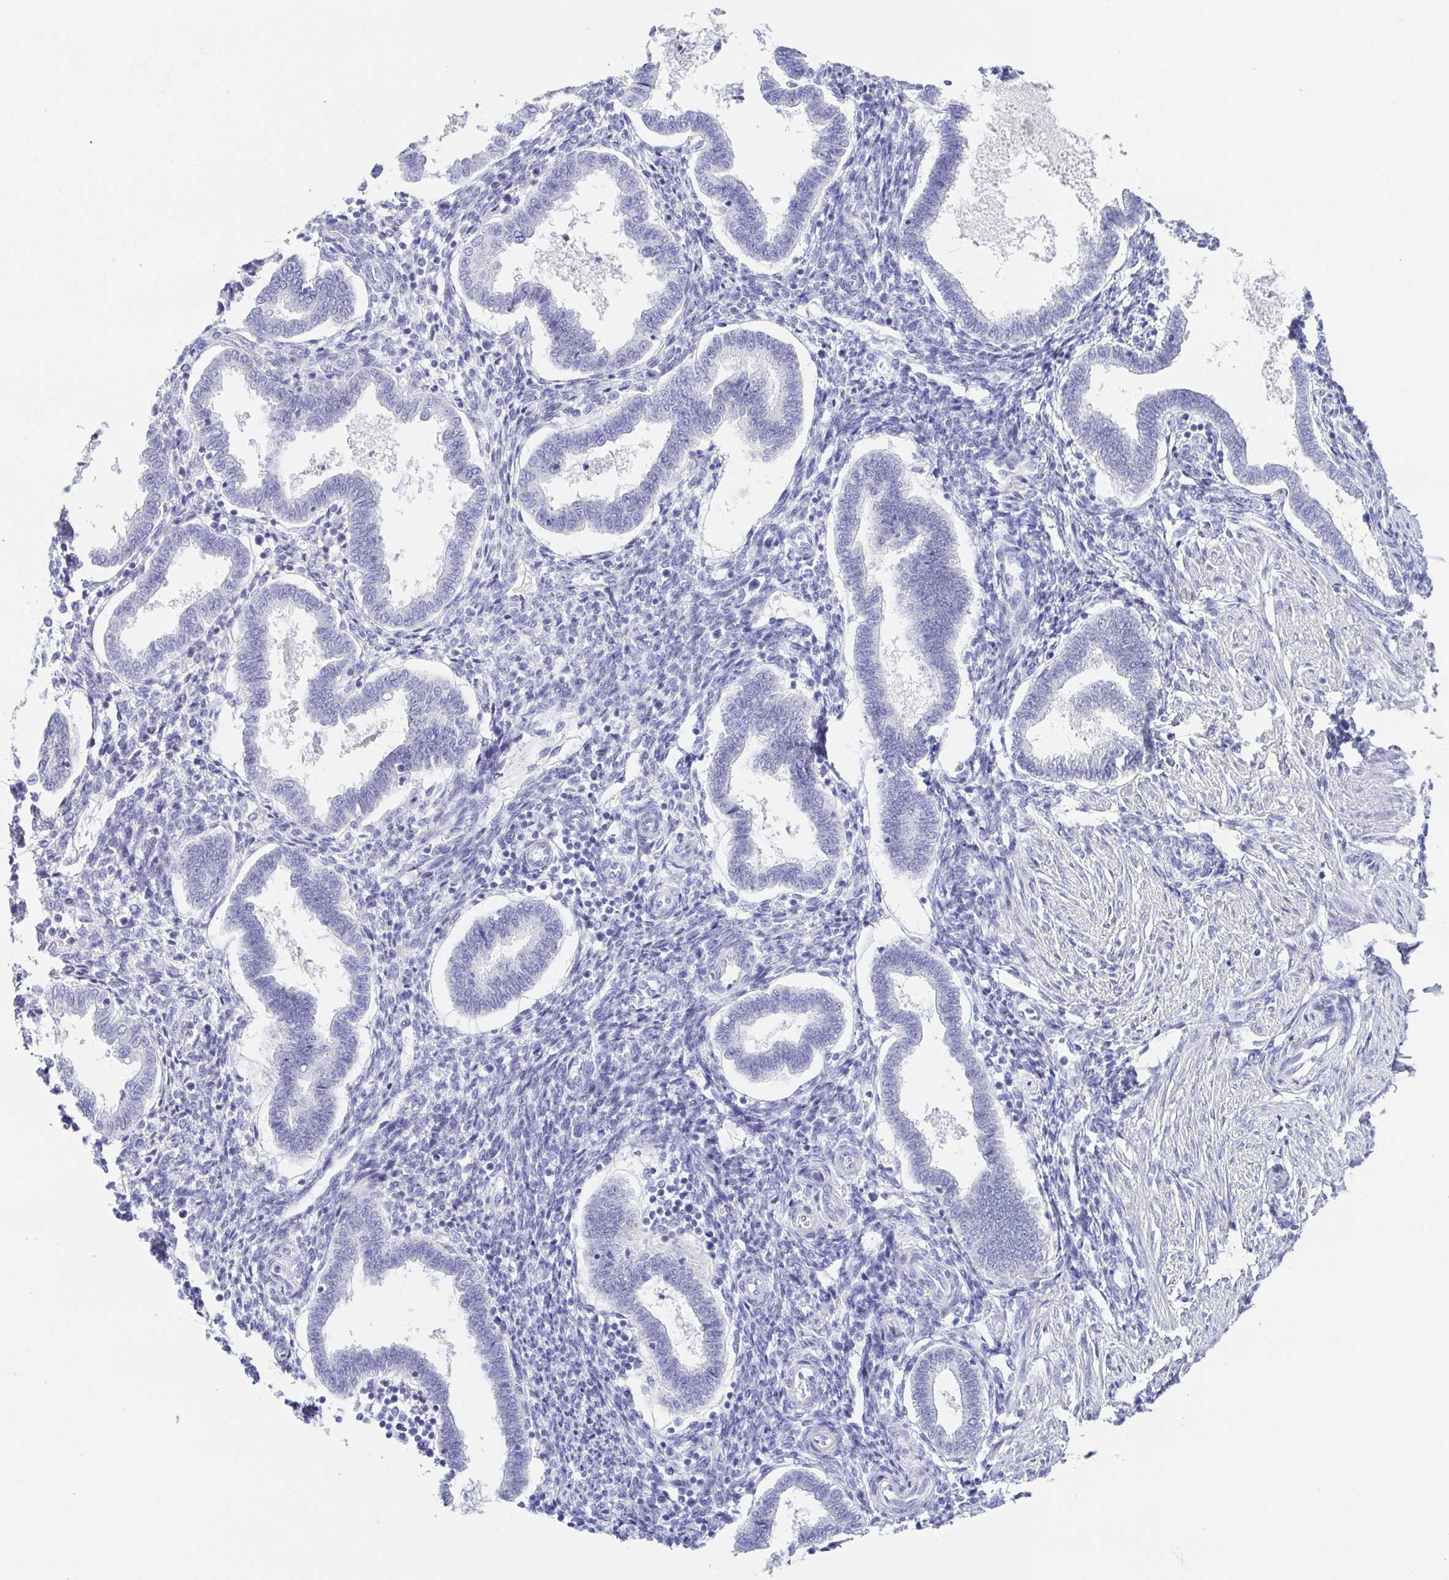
{"staining": {"intensity": "negative", "quantity": "none", "location": "none"}, "tissue": "endometrium", "cell_type": "Cells in endometrial stroma", "image_type": "normal", "snomed": [{"axis": "morphology", "description": "Normal tissue, NOS"}, {"axis": "topography", "description": "Endometrium"}], "caption": "Immunohistochemical staining of normal human endometrium demonstrates no significant staining in cells in endometrial stroma.", "gene": "HAPLN2", "patient": {"sex": "female", "age": 24}}